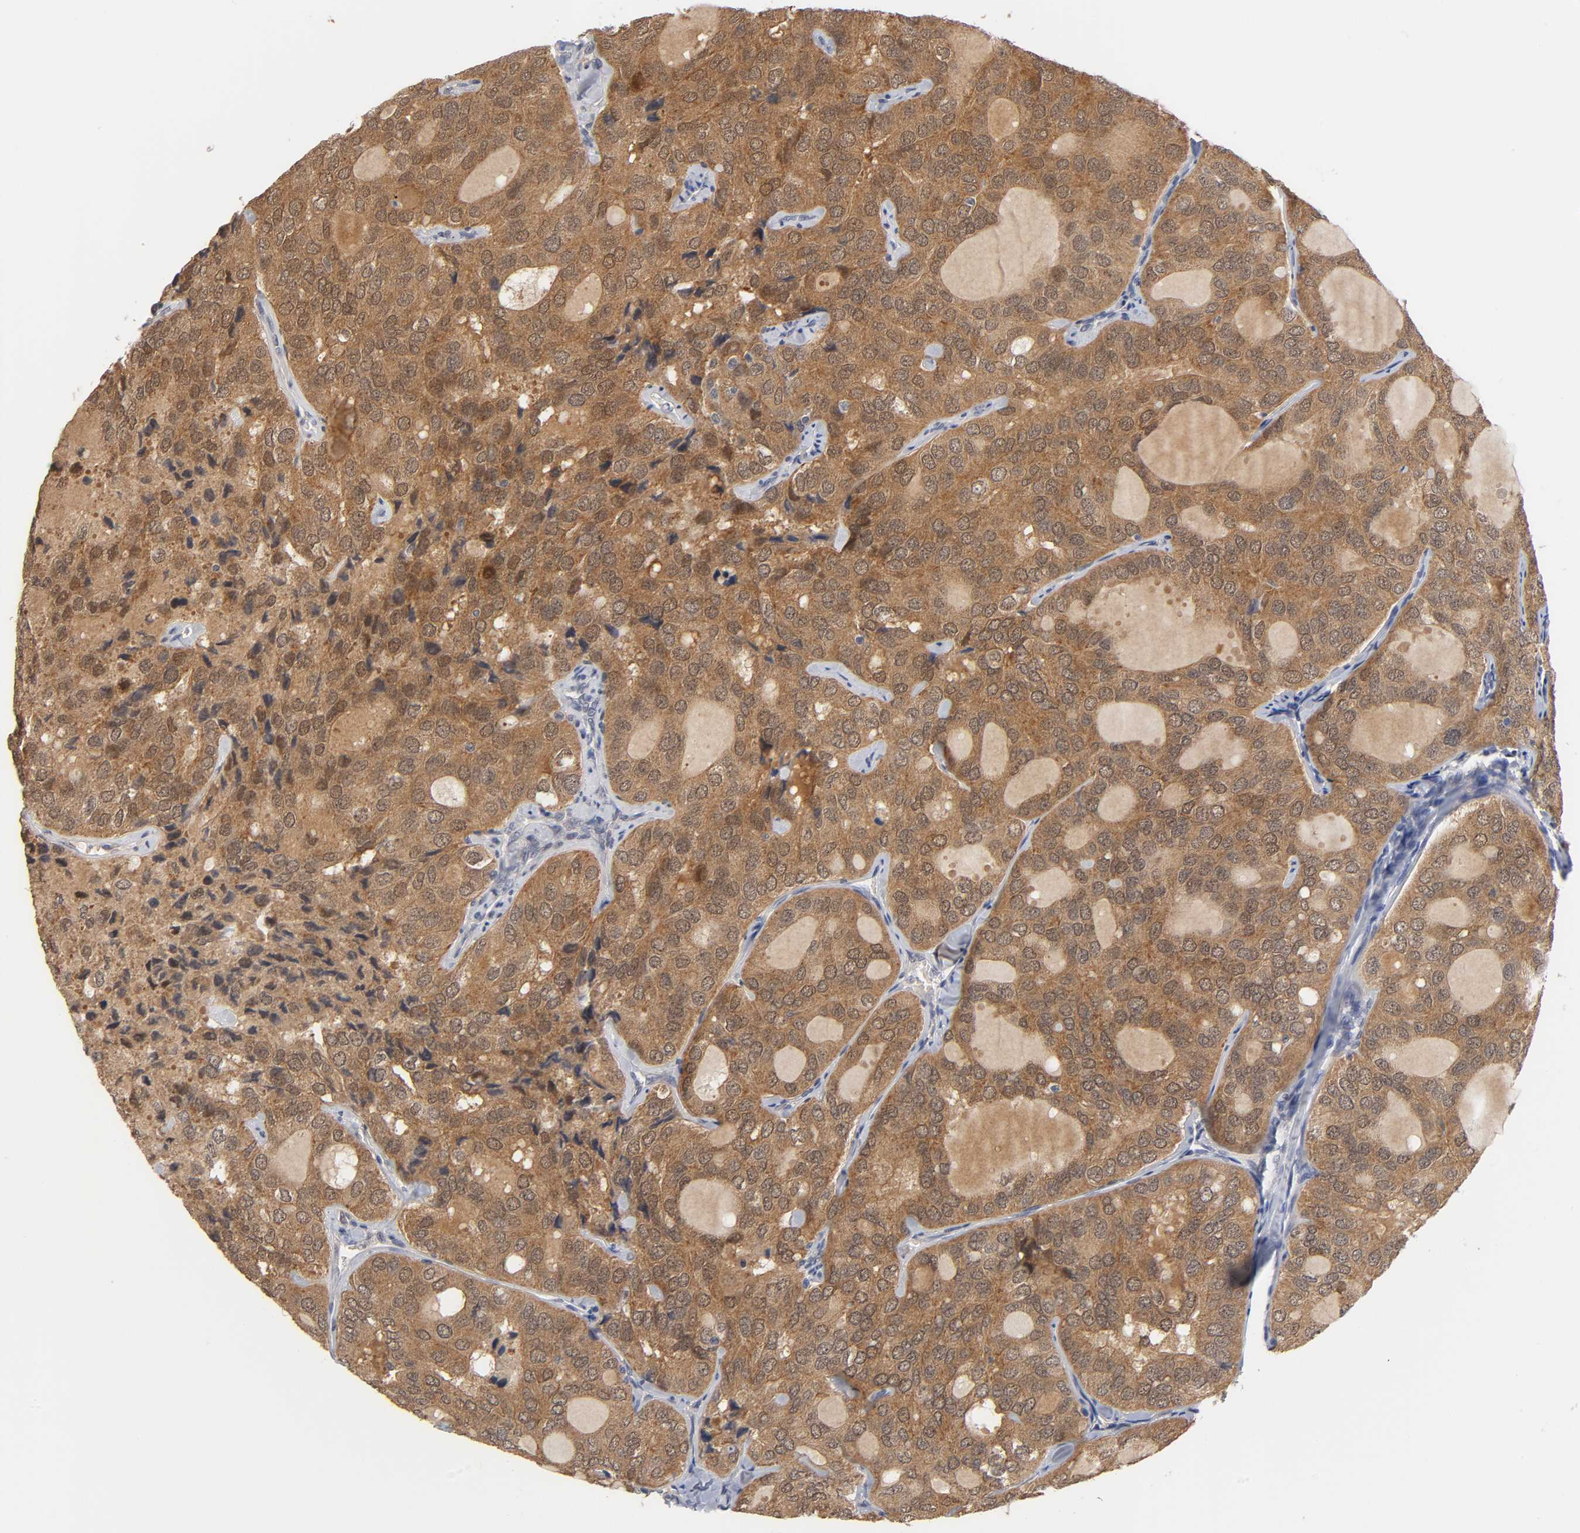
{"staining": {"intensity": "strong", "quantity": ">75%", "location": "cytoplasmic/membranous,nuclear"}, "tissue": "thyroid cancer", "cell_type": "Tumor cells", "image_type": "cancer", "snomed": [{"axis": "morphology", "description": "Follicular adenoma carcinoma, NOS"}, {"axis": "topography", "description": "Thyroid gland"}], "caption": "Thyroid cancer stained with IHC exhibits strong cytoplasmic/membranous and nuclear positivity in approximately >75% of tumor cells.", "gene": "GSTZ1", "patient": {"sex": "male", "age": 75}}